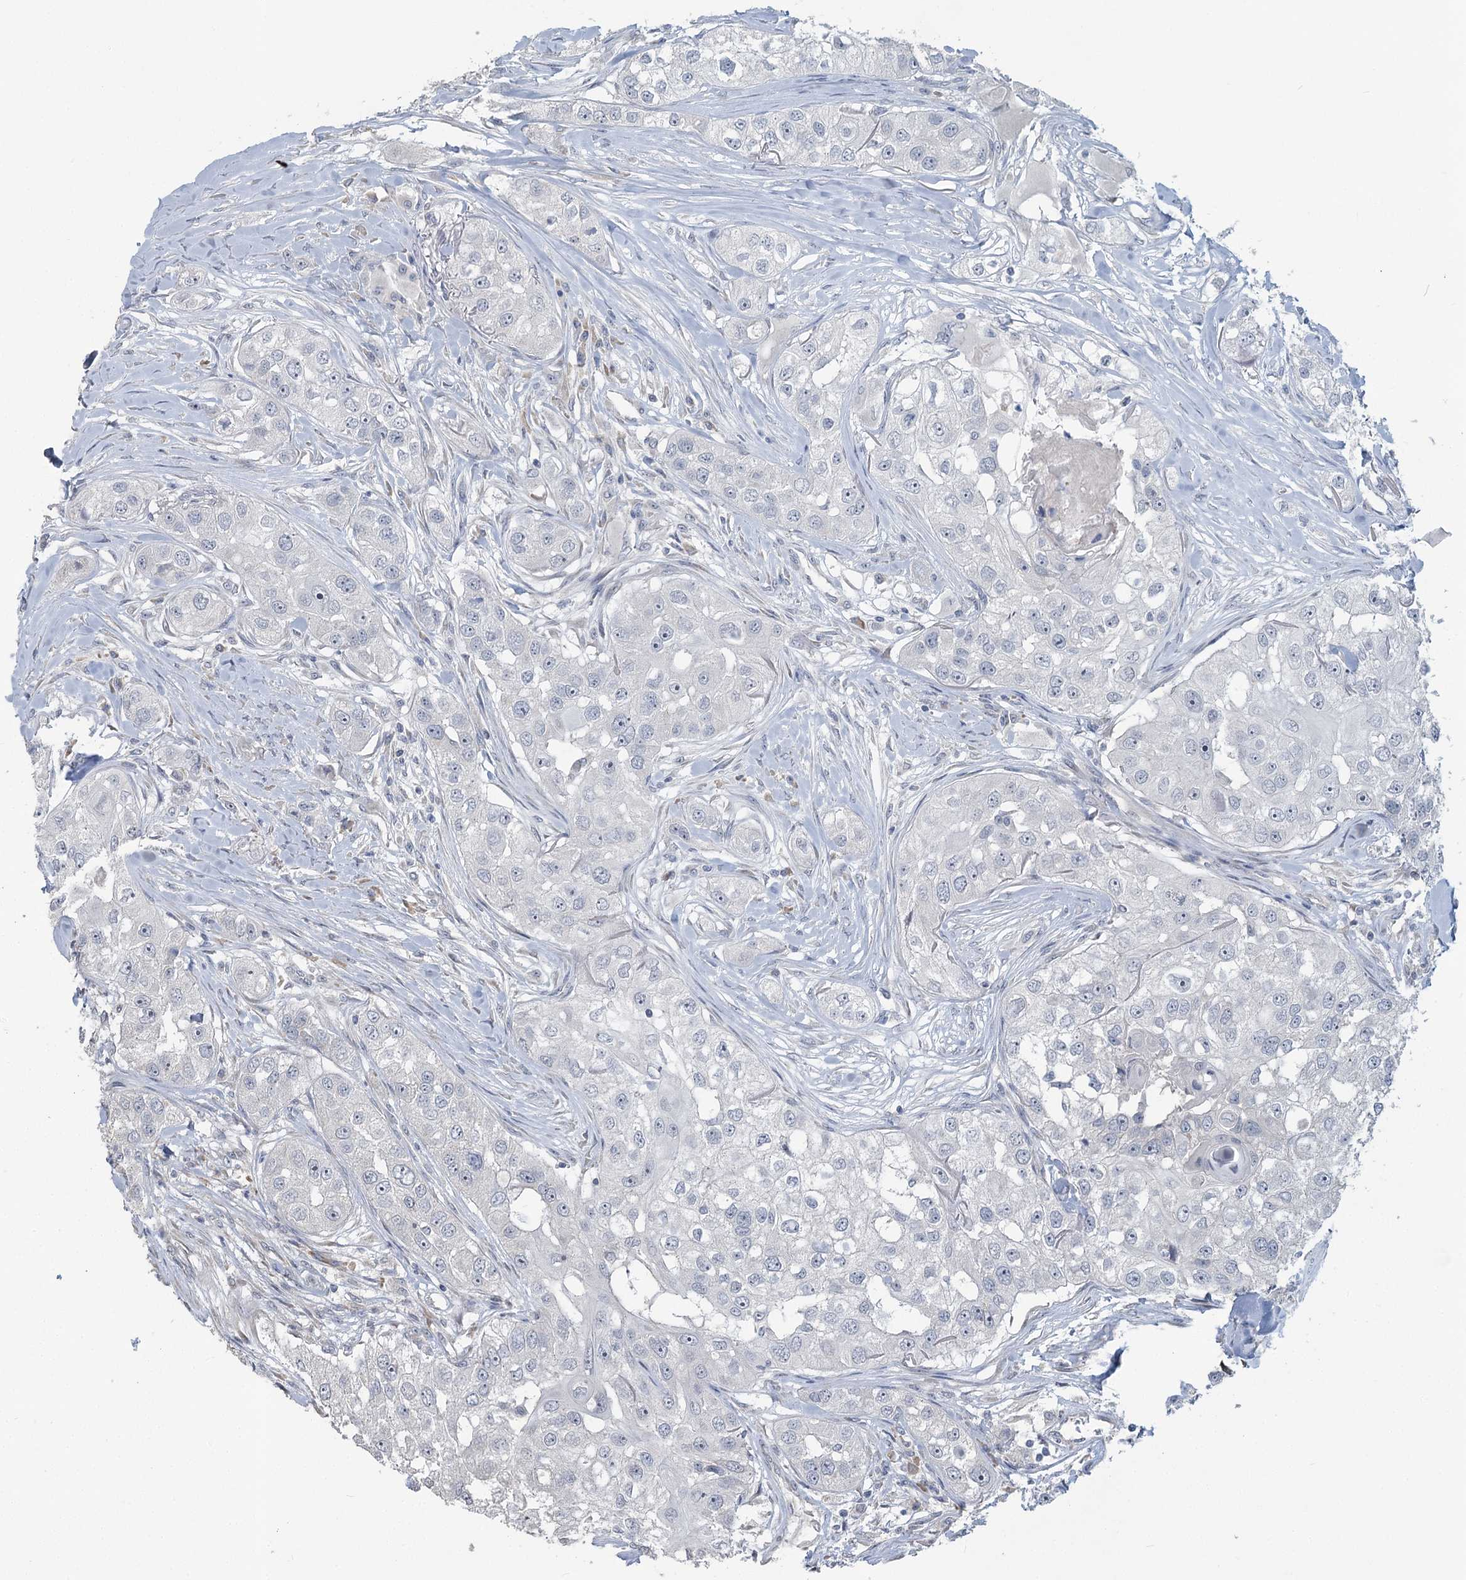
{"staining": {"intensity": "negative", "quantity": "none", "location": "none"}, "tissue": "head and neck cancer", "cell_type": "Tumor cells", "image_type": "cancer", "snomed": [{"axis": "morphology", "description": "Normal tissue, NOS"}, {"axis": "morphology", "description": "Squamous cell carcinoma, NOS"}, {"axis": "topography", "description": "Skeletal muscle"}, {"axis": "topography", "description": "Head-Neck"}], "caption": "Photomicrograph shows no significant protein positivity in tumor cells of head and neck cancer (squamous cell carcinoma).", "gene": "SLC9A3", "patient": {"sex": "male", "age": 51}}